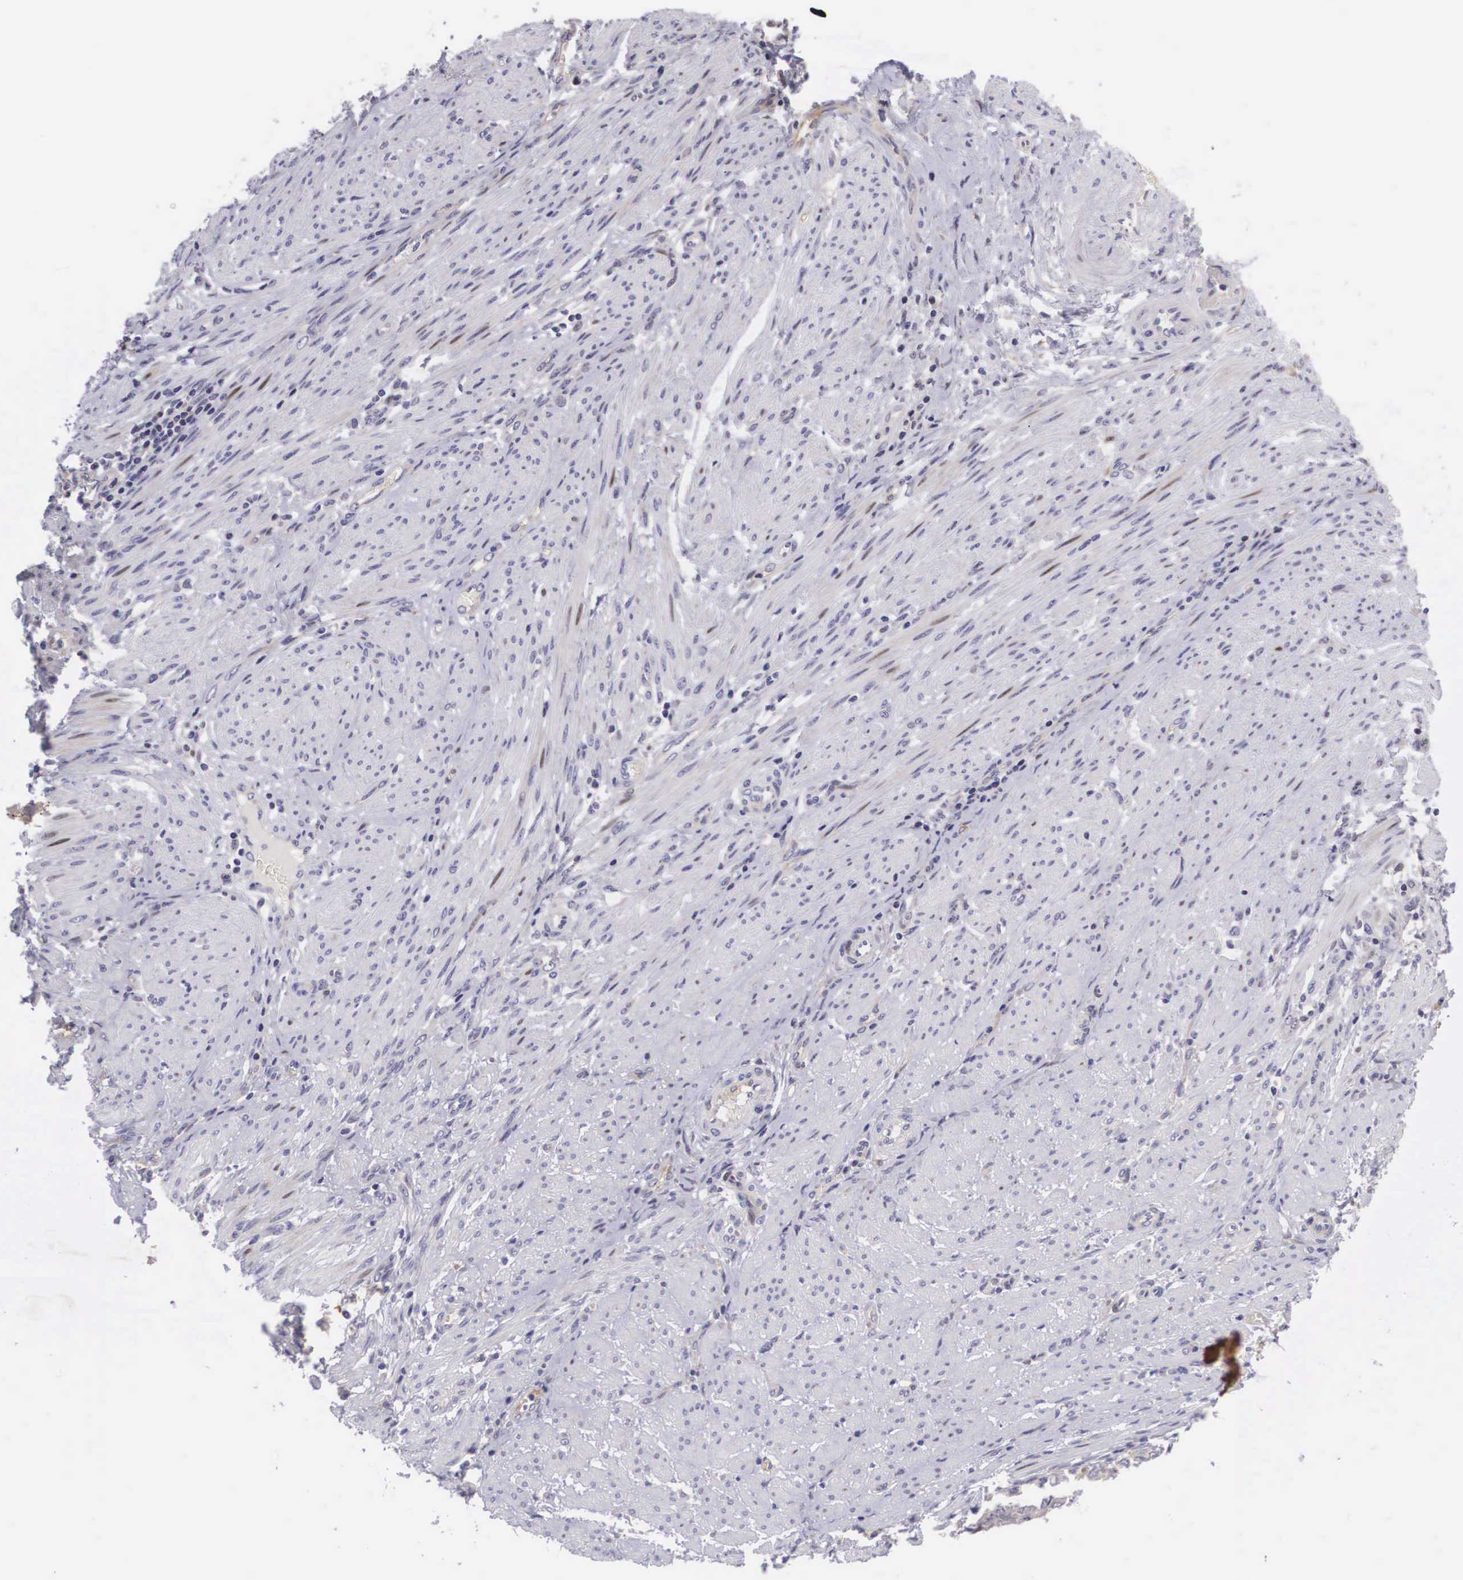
{"staining": {"intensity": "weak", "quantity": "<25%", "location": "cytoplasmic/membranous"}, "tissue": "endometrial cancer", "cell_type": "Tumor cells", "image_type": "cancer", "snomed": [{"axis": "morphology", "description": "Adenocarcinoma, NOS"}, {"axis": "topography", "description": "Endometrium"}], "caption": "Immunohistochemistry image of neoplastic tissue: human adenocarcinoma (endometrial) stained with DAB exhibits no significant protein positivity in tumor cells.", "gene": "EMID1", "patient": {"sex": "female", "age": 63}}